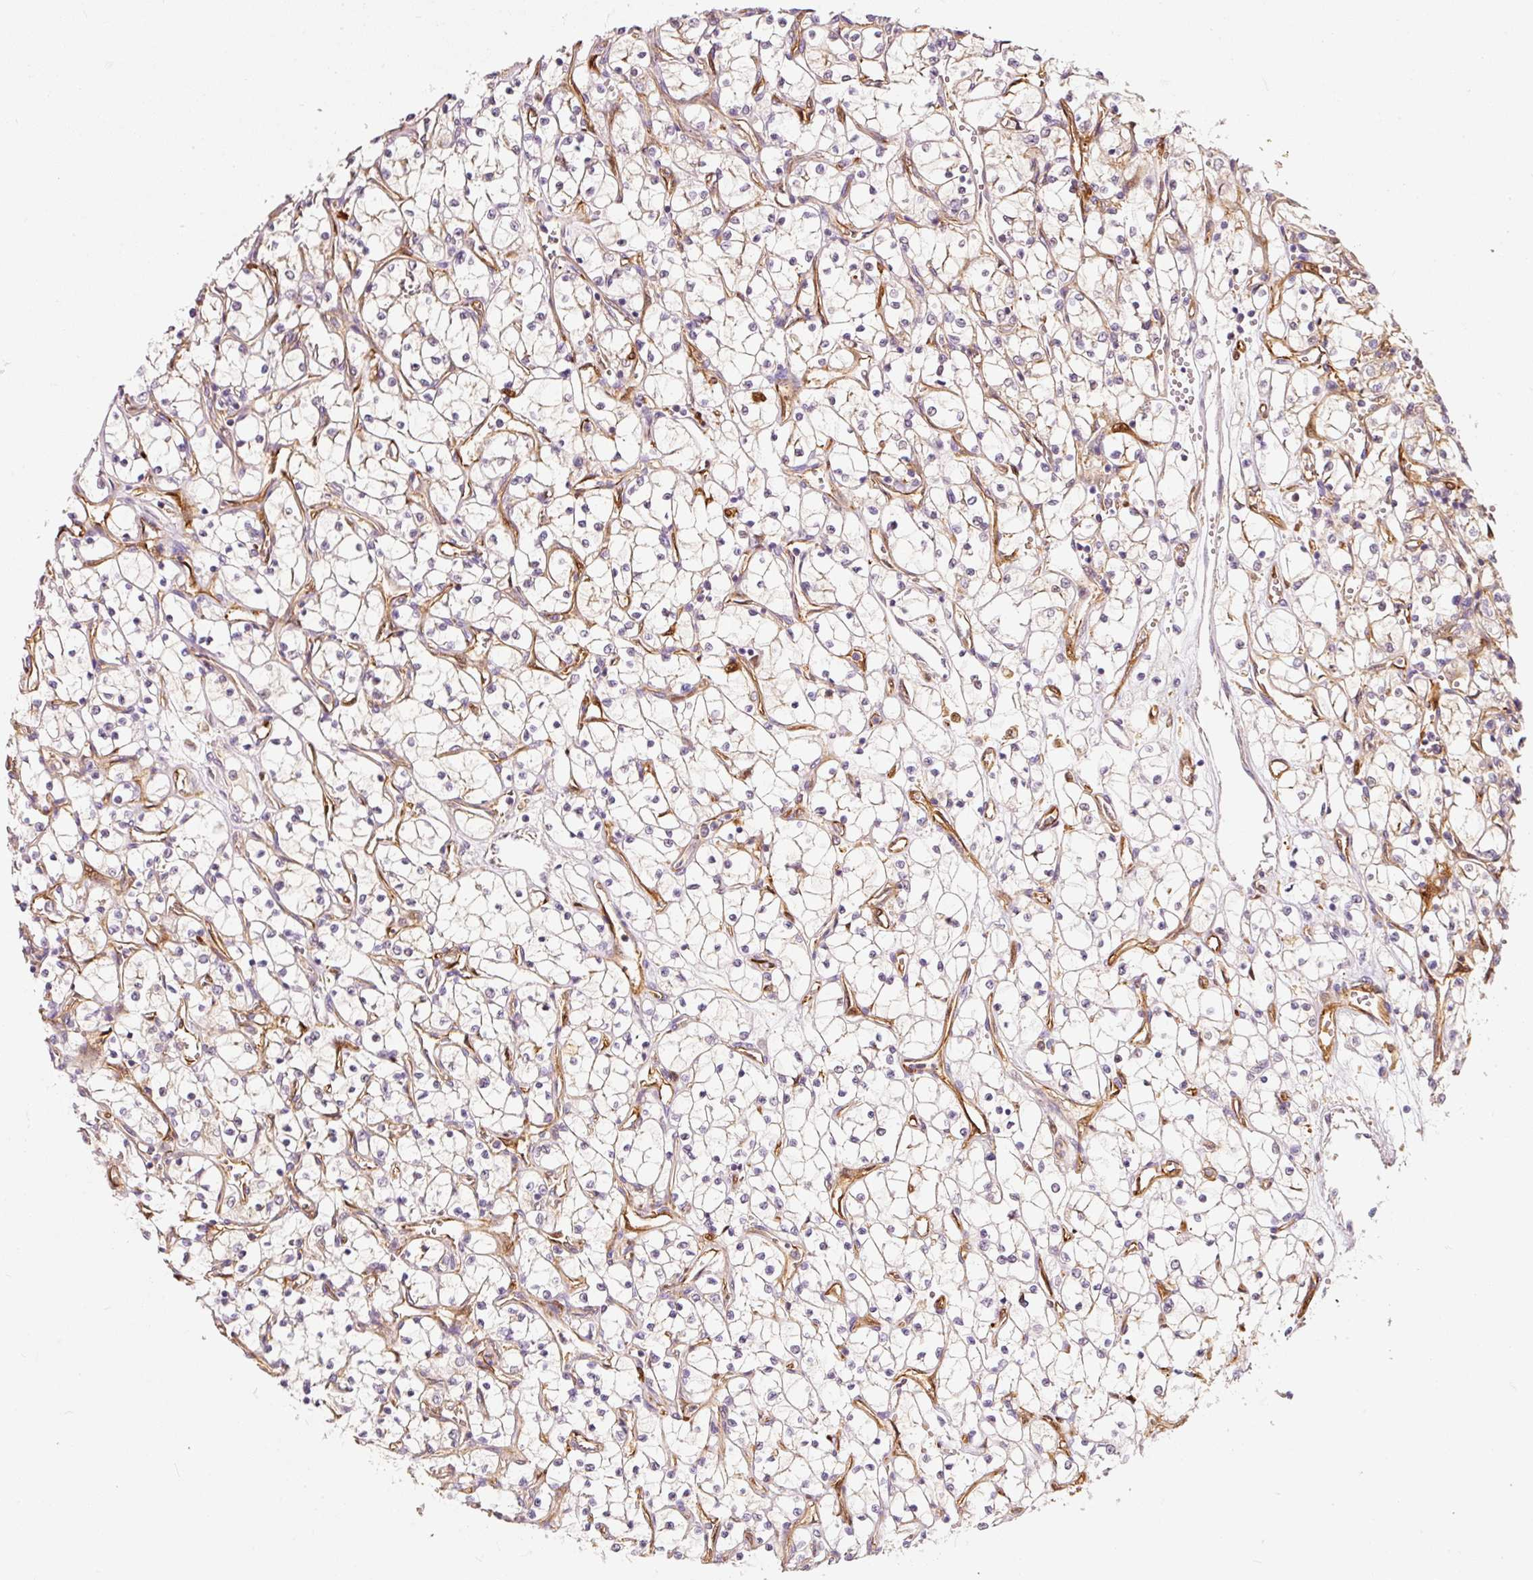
{"staining": {"intensity": "weak", "quantity": "25%-75%", "location": "cytoplasmic/membranous"}, "tissue": "renal cancer", "cell_type": "Tumor cells", "image_type": "cancer", "snomed": [{"axis": "morphology", "description": "Adenocarcinoma, NOS"}, {"axis": "topography", "description": "Kidney"}], "caption": "Brown immunohistochemical staining in human renal cancer (adenocarcinoma) exhibits weak cytoplasmic/membranous positivity in approximately 25%-75% of tumor cells.", "gene": "IQGAP2", "patient": {"sex": "female", "age": 69}}